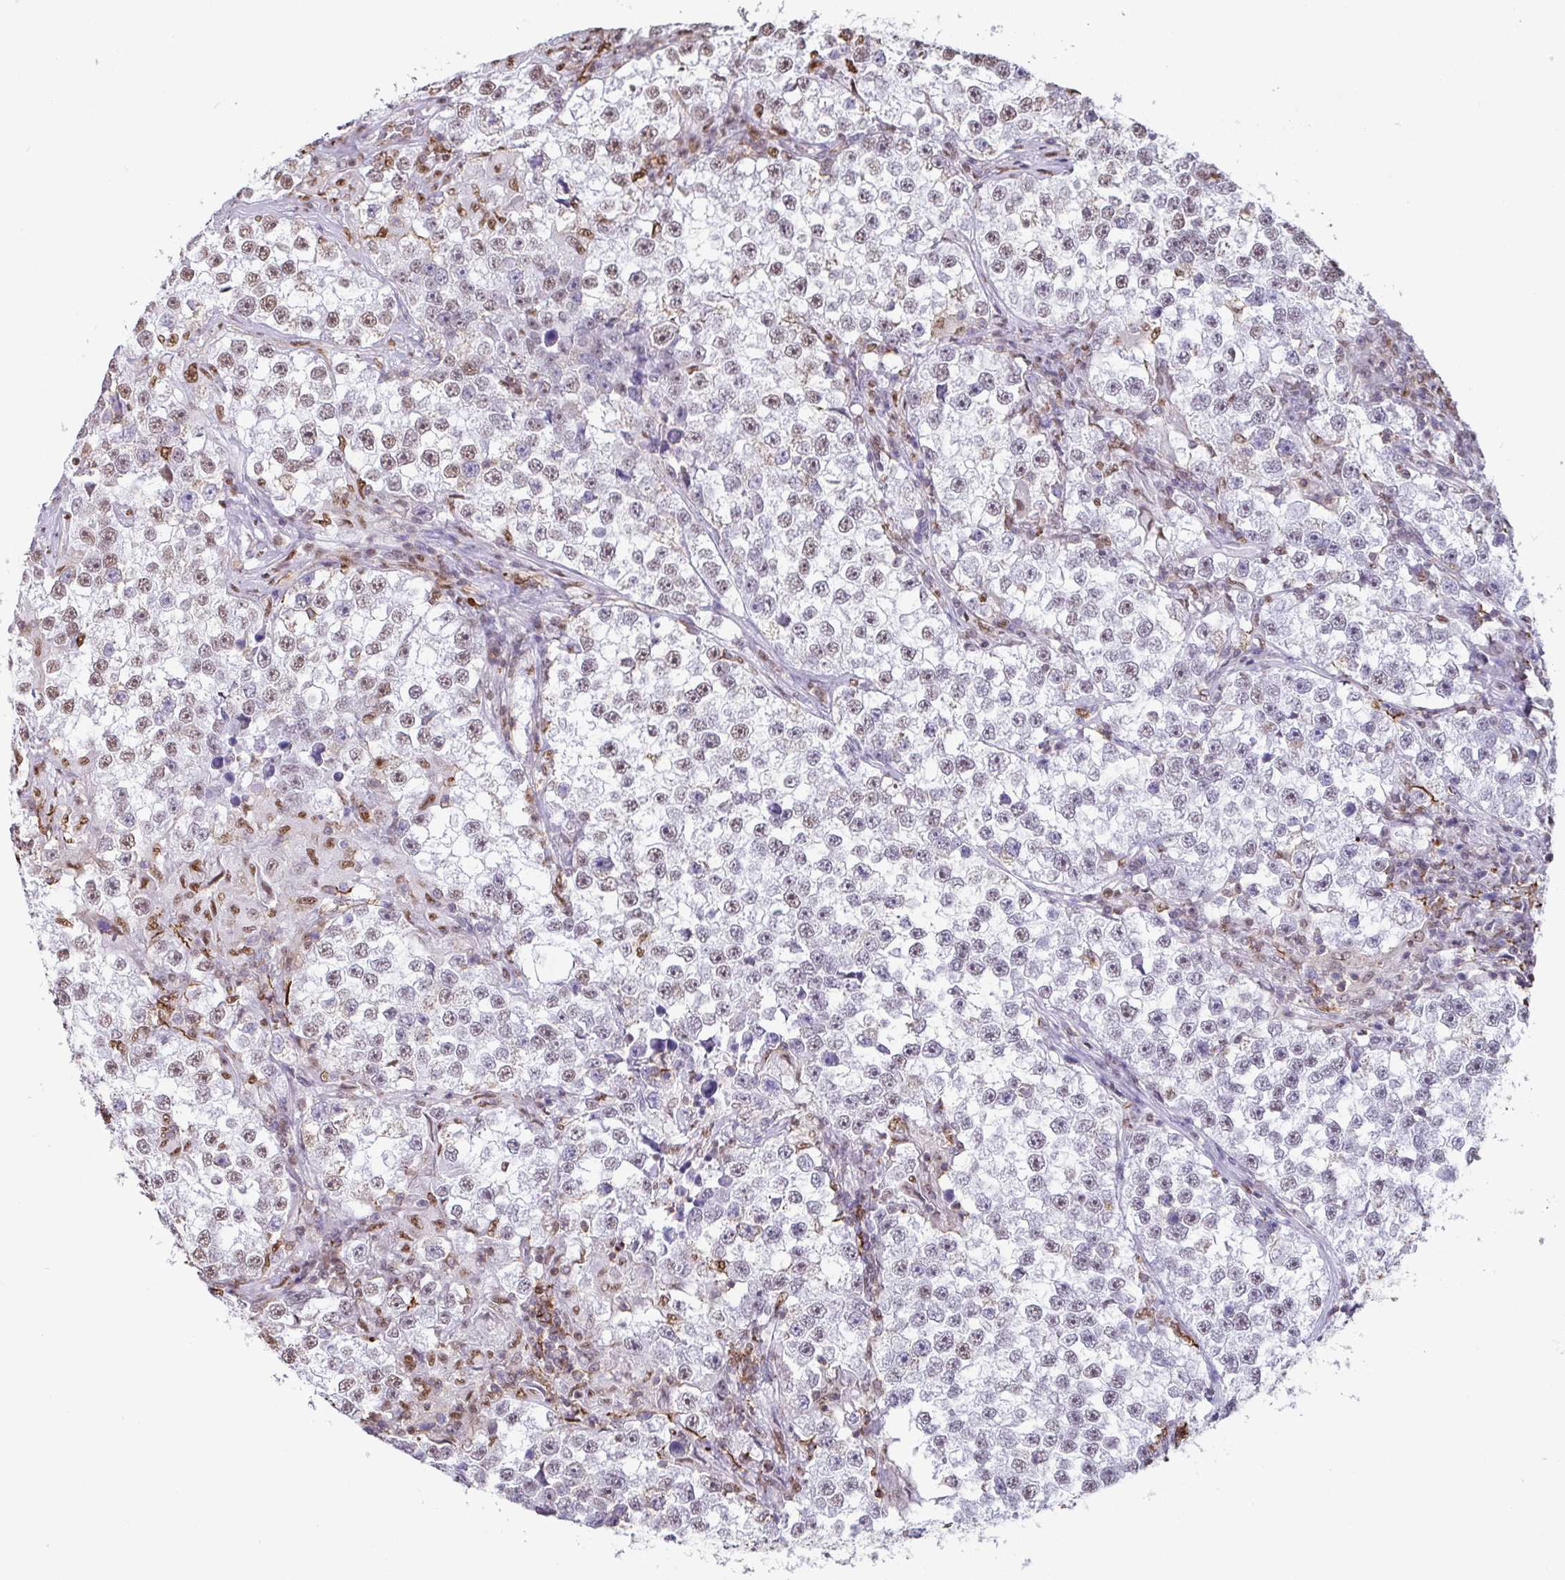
{"staining": {"intensity": "moderate", "quantity": "25%-75%", "location": "nuclear"}, "tissue": "testis cancer", "cell_type": "Tumor cells", "image_type": "cancer", "snomed": [{"axis": "morphology", "description": "Seminoma, NOS"}, {"axis": "topography", "description": "Testis"}], "caption": "Immunohistochemistry (IHC) micrograph of neoplastic tissue: testis cancer stained using immunohistochemistry shows medium levels of moderate protein expression localized specifically in the nuclear of tumor cells, appearing as a nuclear brown color.", "gene": "BTBD10", "patient": {"sex": "male", "age": 46}}